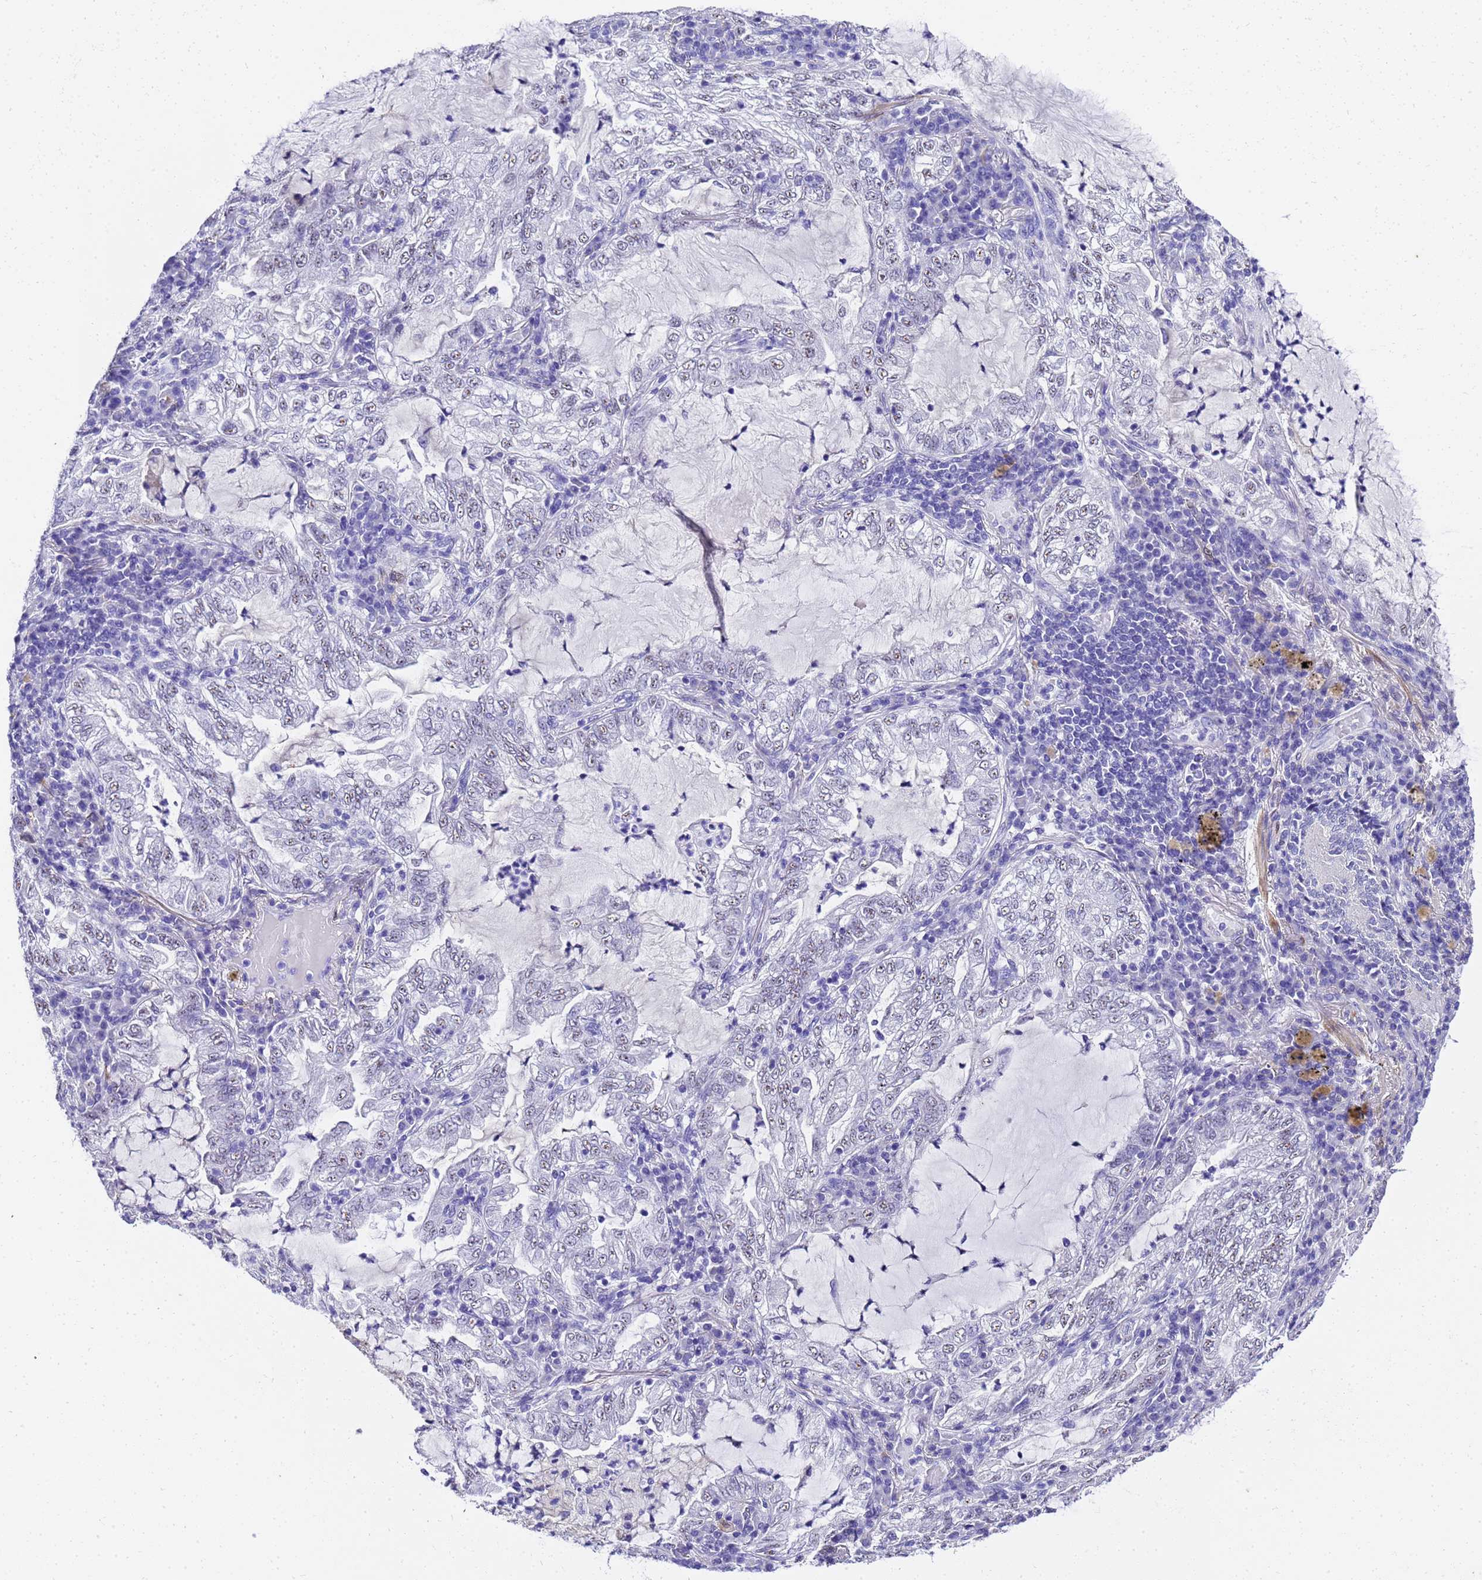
{"staining": {"intensity": "negative", "quantity": "none", "location": "none"}, "tissue": "lung cancer", "cell_type": "Tumor cells", "image_type": "cancer", "snomed": [{"axis": "morphology", "description": "Adenocarcinoma, NOS"}, {"axis": "topography", "description": "Lung"}], "caption": "DAB (3,3'-diaminobenzidine) immunohistochemical staining of human lung adenocarcinoma shows no significant staining in tumor cells.", "gene": "HSPB6", "patient": {"sex": "female", "age": 73}}